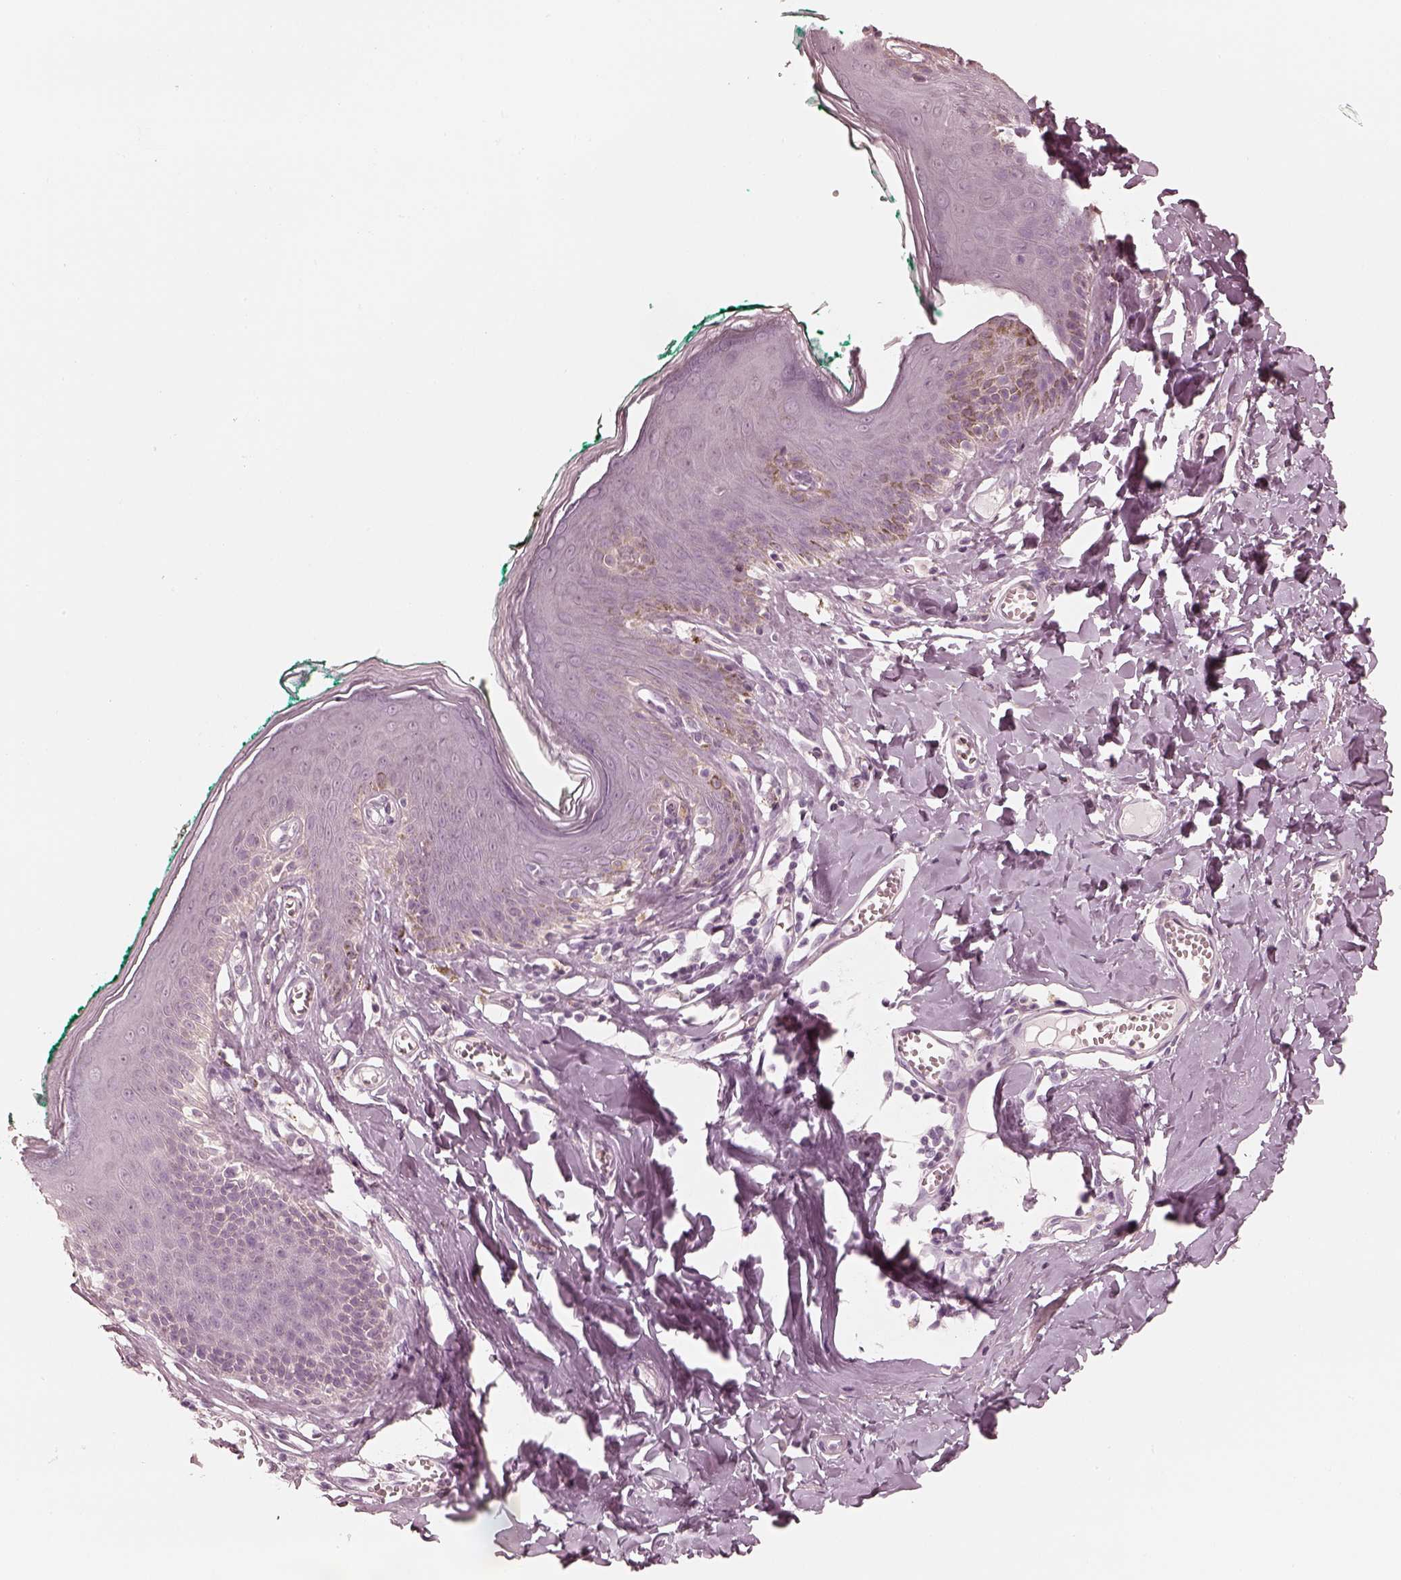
{"staining": {"intensity": "negative", "quantity": "none", "location": "none"}, "tissue": "skin", "cell_type": "Epidermal cells", "image_type": "normal", "snomed": [{"axis": "morphology", "description": "Normal tissue, NOS"}, {"axis": "topography", "description": "Vulva"}, {"axis": "topography", "description": "Peripheral nerve tissue"}], "caption": "Epidermal cells show no significant protein positivity in benign skin.", "gene": "CALR3", "patient": {"sex": "female", "age": 66}}